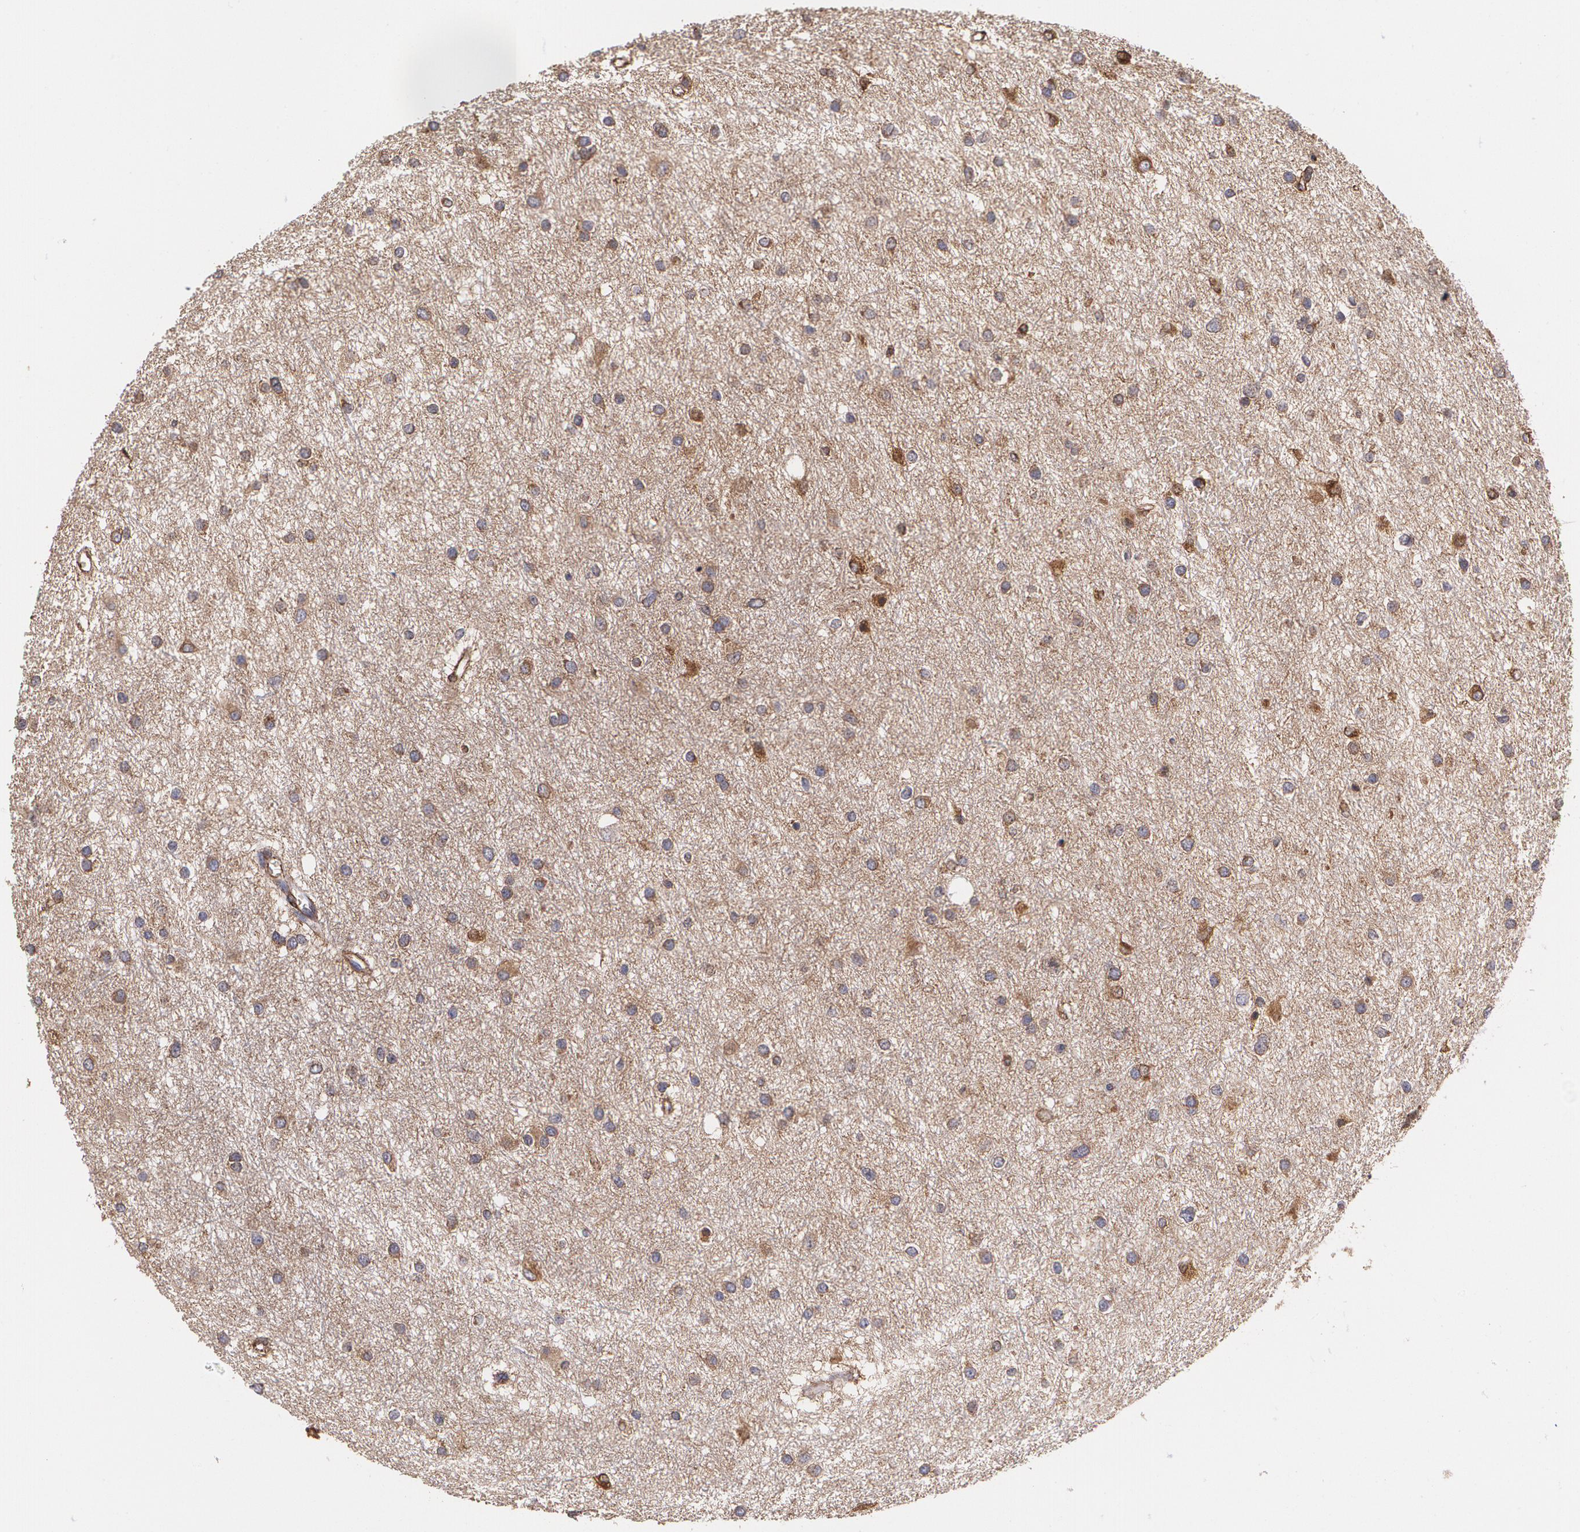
{"staining": {"intensity": "moderate", "quantity": ">75%", "location": "cytoplasmic/membranous"}, "tissue": "glioma", "cell_type": "Tumor cells", "image_type": "cancer", "snomed": [{"axis": "morphology", "description": "Glioma, malignant, Low grade"}, {"axis": "topography", "description": "Brain"}], "caption": "Malignant glioma (low-grade) tissue exhibits moderate cytoplasmic/membranous positivity in approximately >75% of tumor cells (DAB IHC with brightfield microscopy, high magnification).", "gene": "TJP1", "patient": {"sex": "female", "age": 36}}